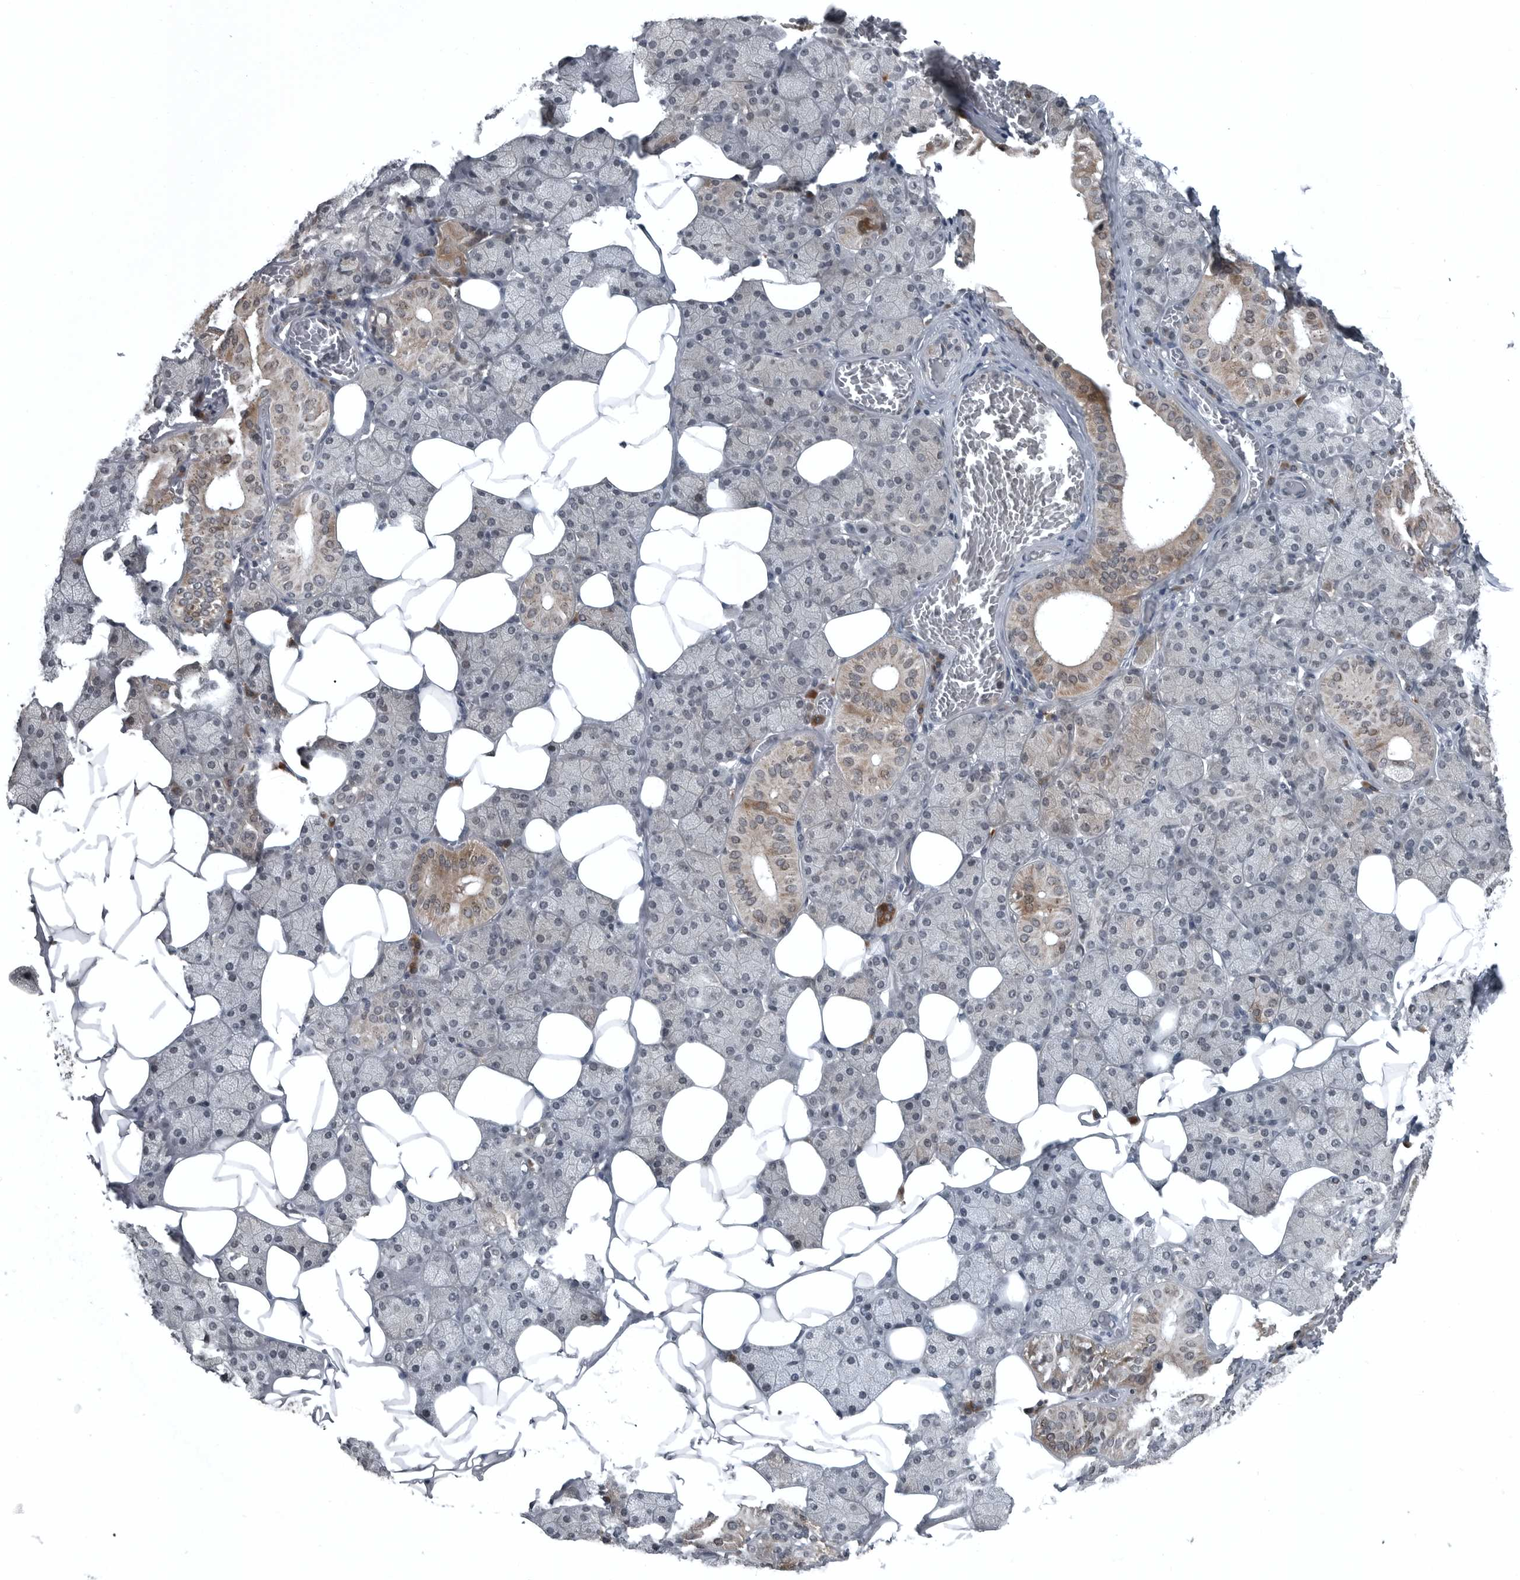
{"staining": {"intensity": "moderate", "quantity": "25%-75%", "location": "cytoplasmic/membranous"}, "tissue": "salivary gland", "cell_type": "Glandular cells", "image_type": "normal", "snomed": [{"axis": "morphology", "description": "Normal tissue, NOS"}, {"axis": "topography", "description": "Salivary gland"}], "caption": "Glandular cells reveal medium levels of moderate cytoplasmic/membranous positivity in about 25%-75% of cells in normal salivary gland.", "gene": "GAK", "patient": {"sex": "female", "age": 33}}